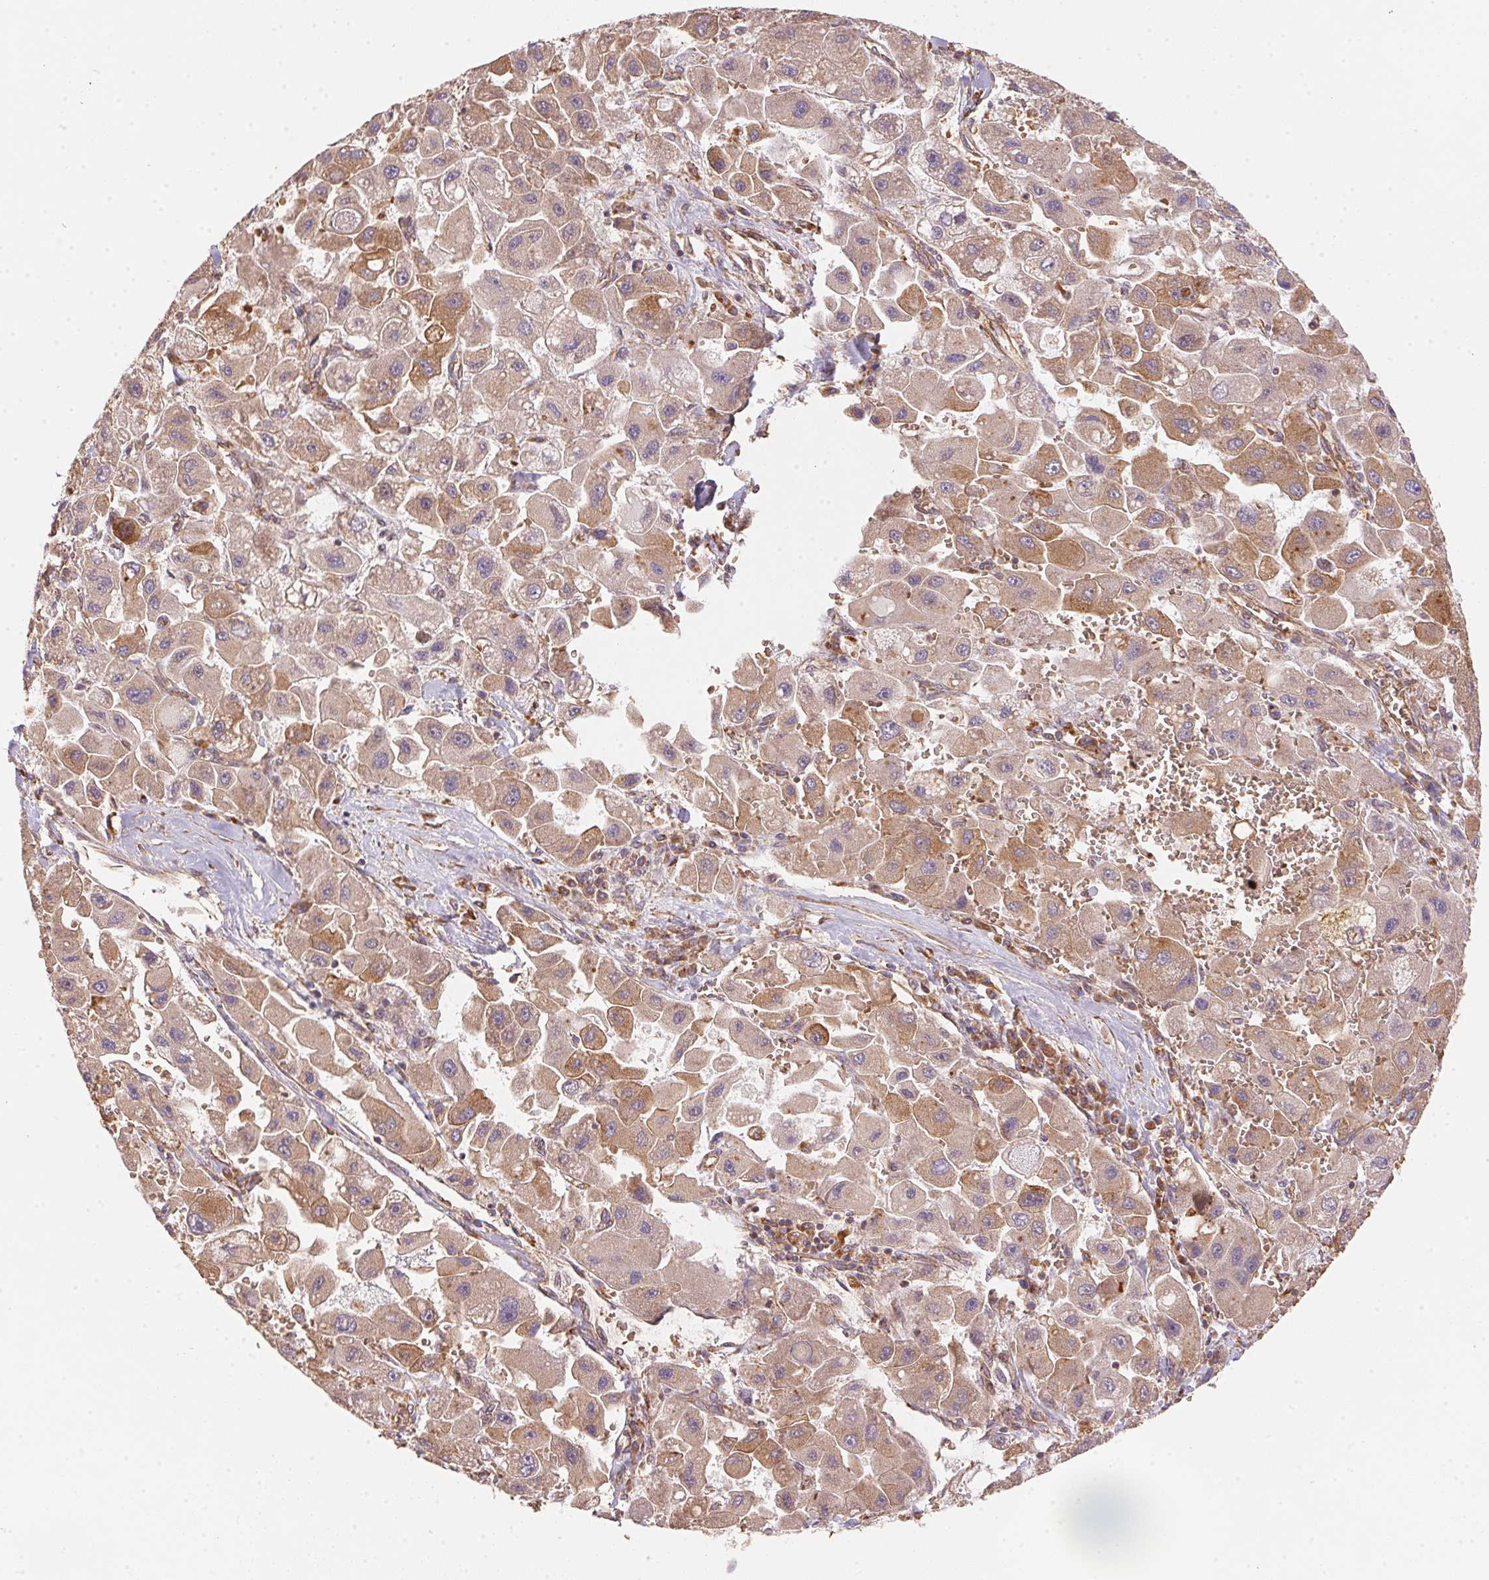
{"staining": {"intensity": "moderate", "quantity": "25%-75%", "location": "cytoplasmic/membranous"}, "tissue": "liver cancer", "cell_type": "Tumor cells", "image_type": "cancer", "snomed": [{"axis": "morphology", "description": "Carcinoma, Hepatocellular, NOS"}, {"axis": "topography", "description": "Liver"}], "caption": "Hepatocellular carcinoma (liver) was stained to show a protein in brown. There is medium levels of moderate cytoplasmic/membranous expression in about 25%-75% of tumor cells.", "gene": "USE1", "patient": {"sex": "male", "age": 24}}